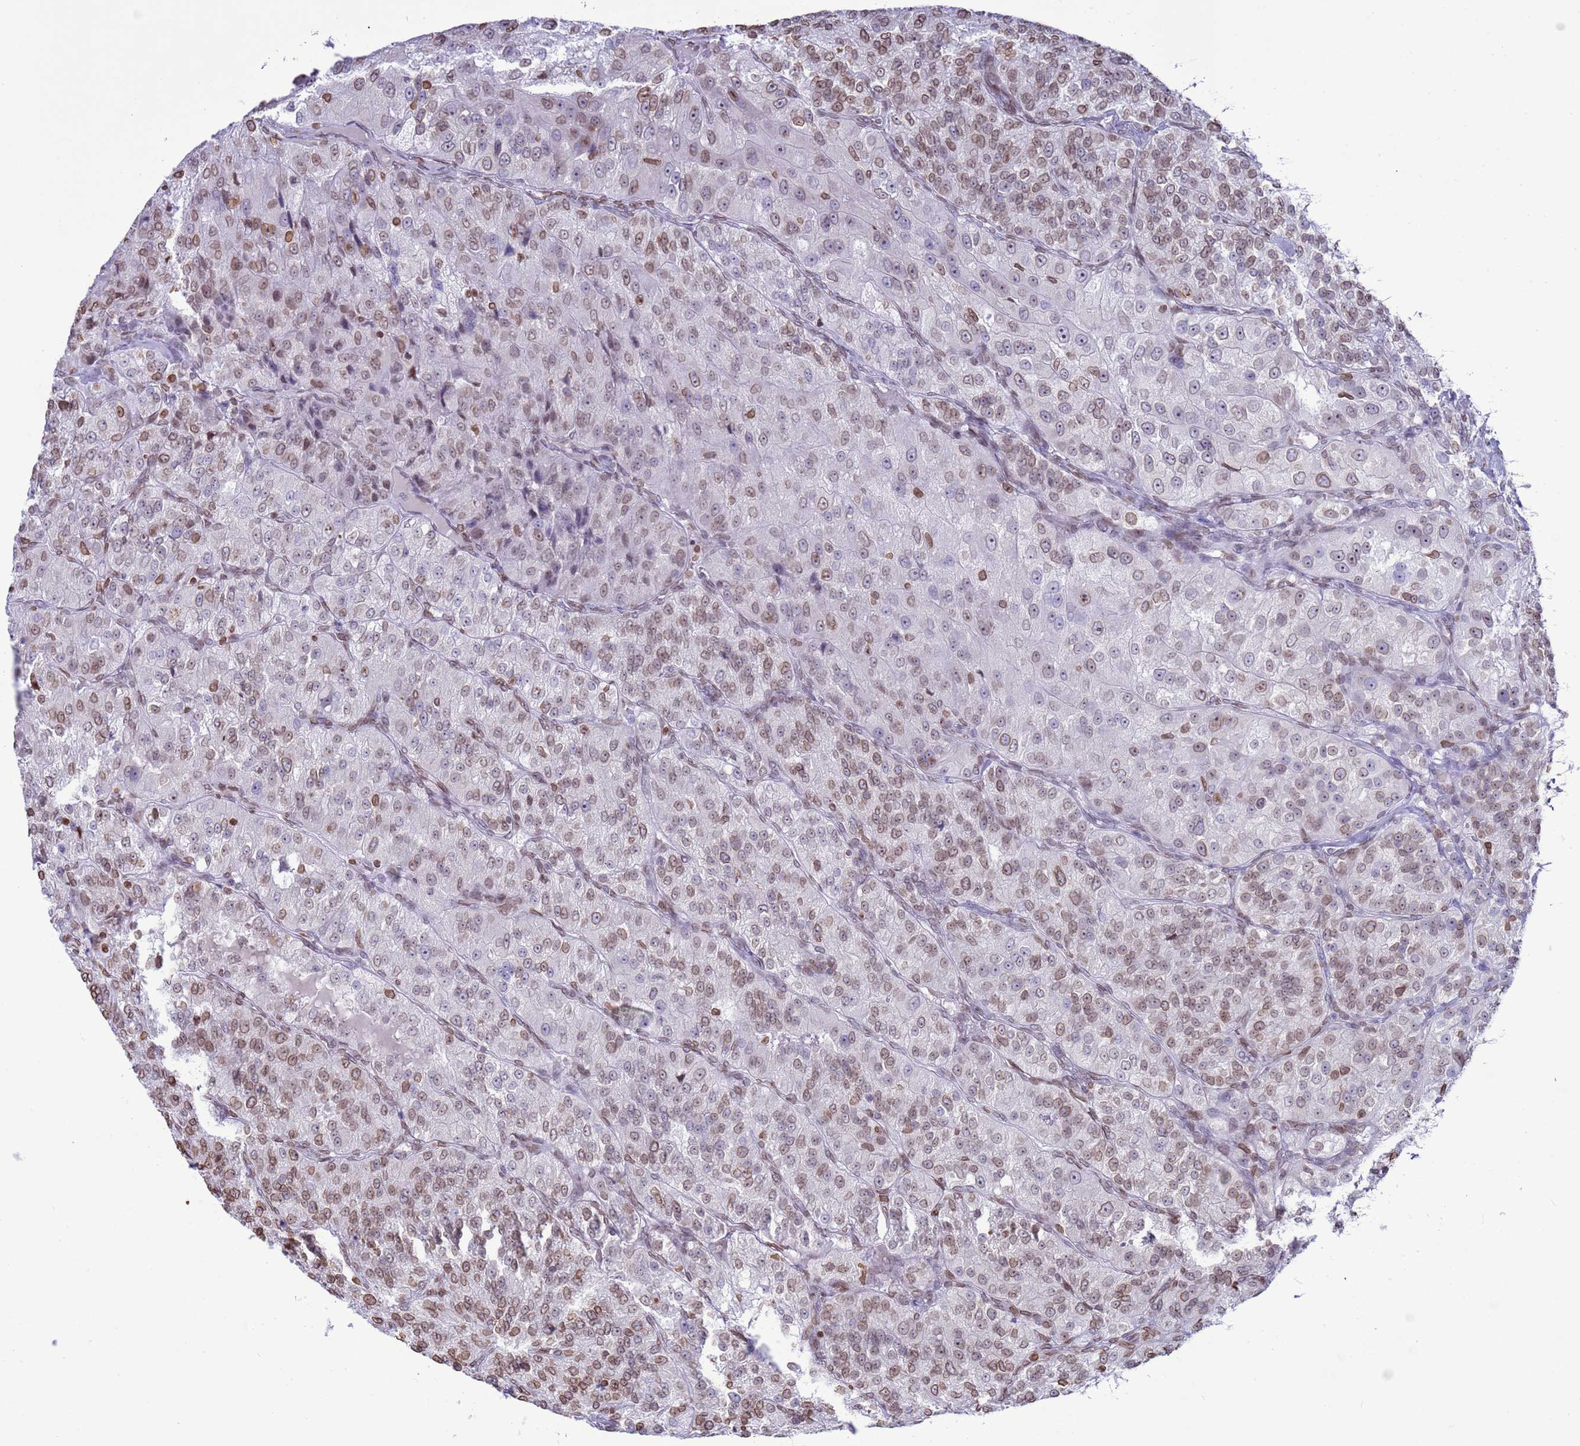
{"staining": {"intensity": "moderate", "quantity": "25%-75%", "location": "cytoplasmic/membranous,nuclear"}, "tissue": "renal cancer", "cell_type": "Tumor cells", "image_type": "cancer", "snomed": [{"axis": "morphology", "description": "Adenocarcinoma, NOS"}, {"axis": "topography", "description": "Kidney"}], "caption": "Protein staining displays moderate cytoplasmic/membranous and nuclear staining in approximately 25%-75% of tumor cells in renal adenocarcinoma. Immunohistochemistry (ihc) stains the protein of interest in brown and the nuclei are stained blue.", "gene": "DHX37", "patient": {"sex": "female", "age": 63}}